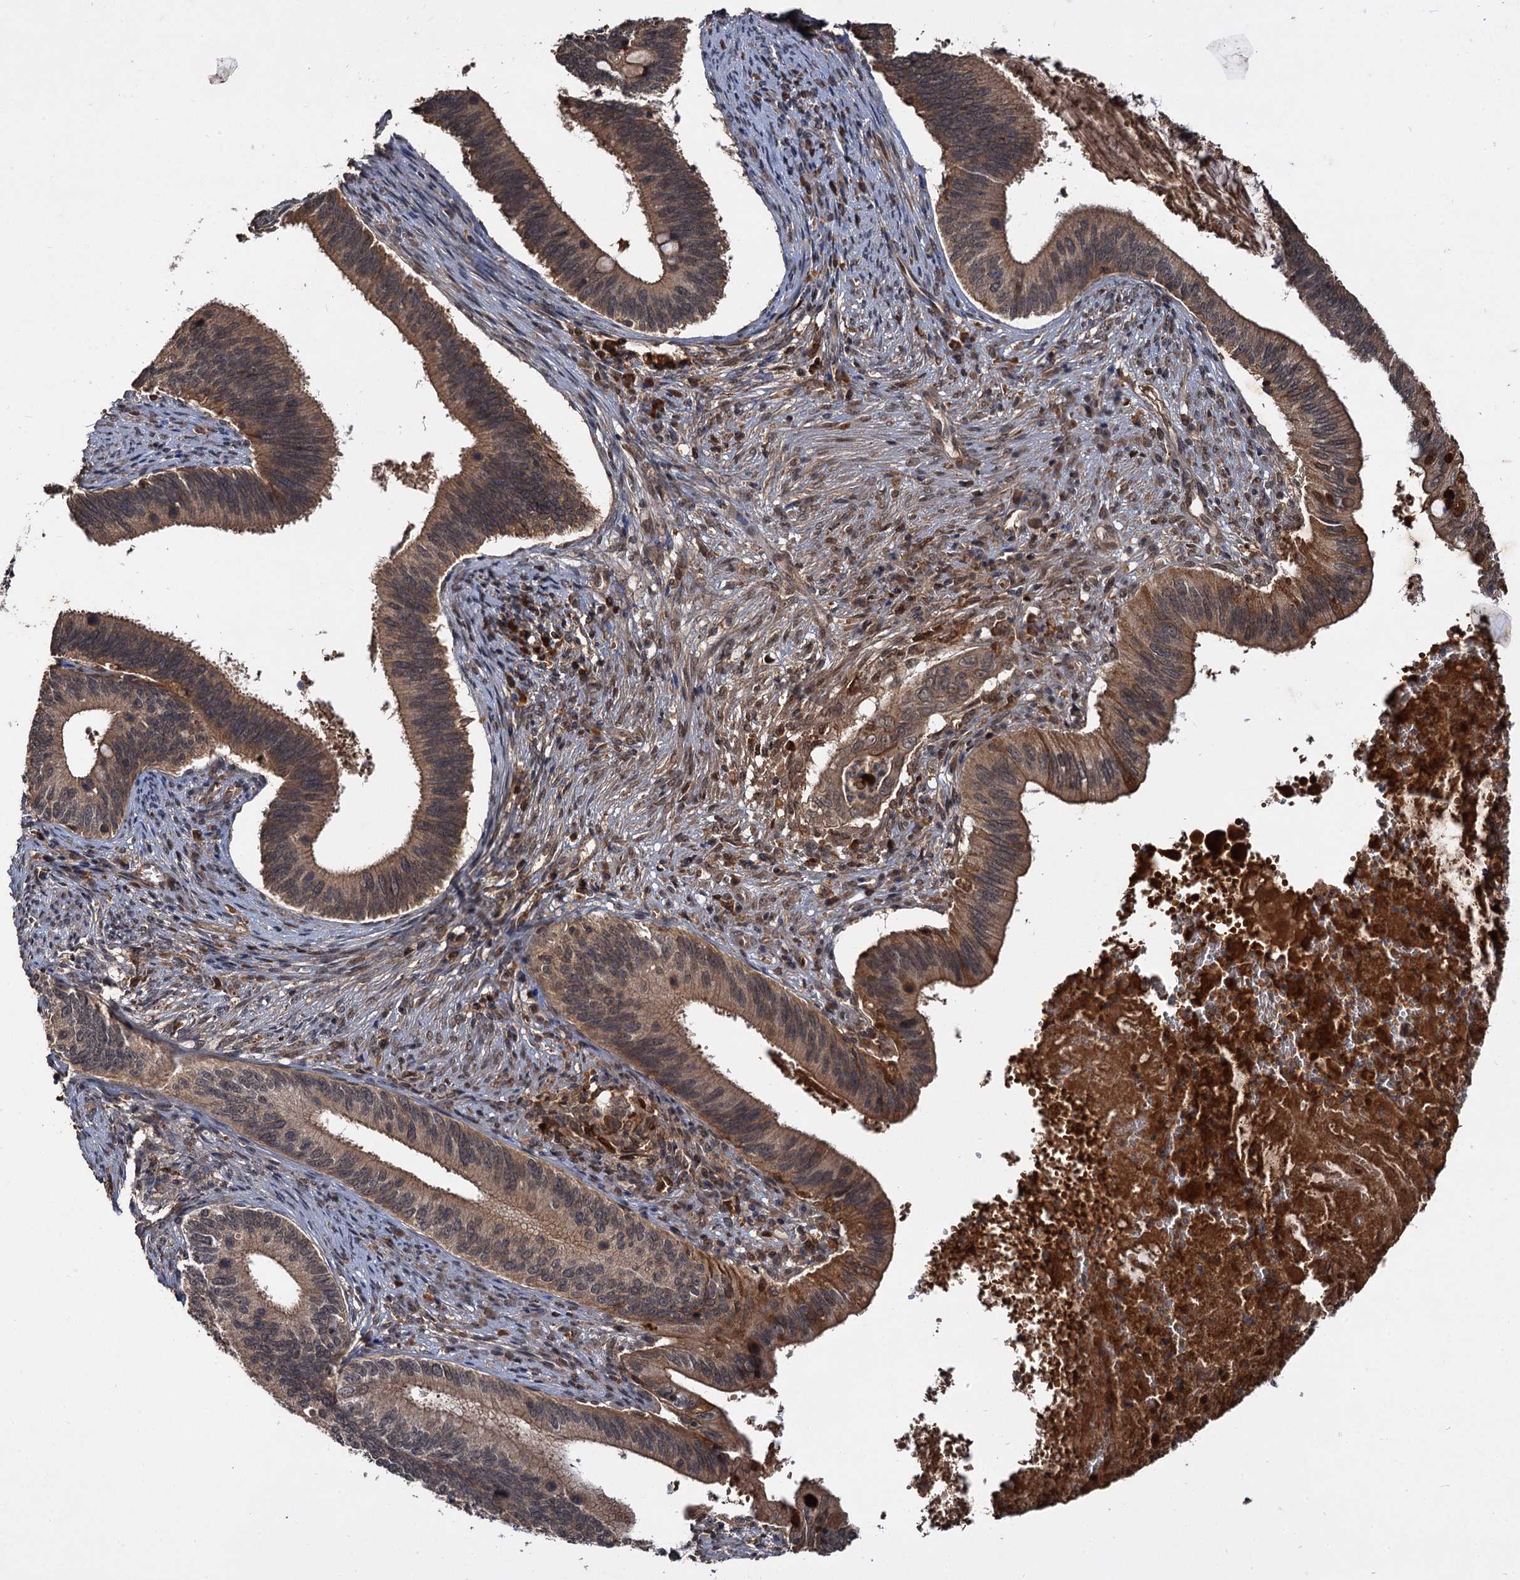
{"staining": {"intensity": "weak", "quantity": ">75%", "location": "cytoplasmic/membranous"}, "tissue": "cervical cancer", "cell_type": "Tumor cells", "image_type": "cancer", "snomed": [{"axis": "morphology", "description": "Adenocarcinoma, NOS"}, {"axis": "topography", "description": "Cervix"}], "caption": "This histopathology image exhibits IHC staining of human cervical cancer, with low weak cytoplasmic/membranous positivity in about >75% of tumor cells.", "gene": "MBD6", "patient": {"sex": "female", "age": 42}}